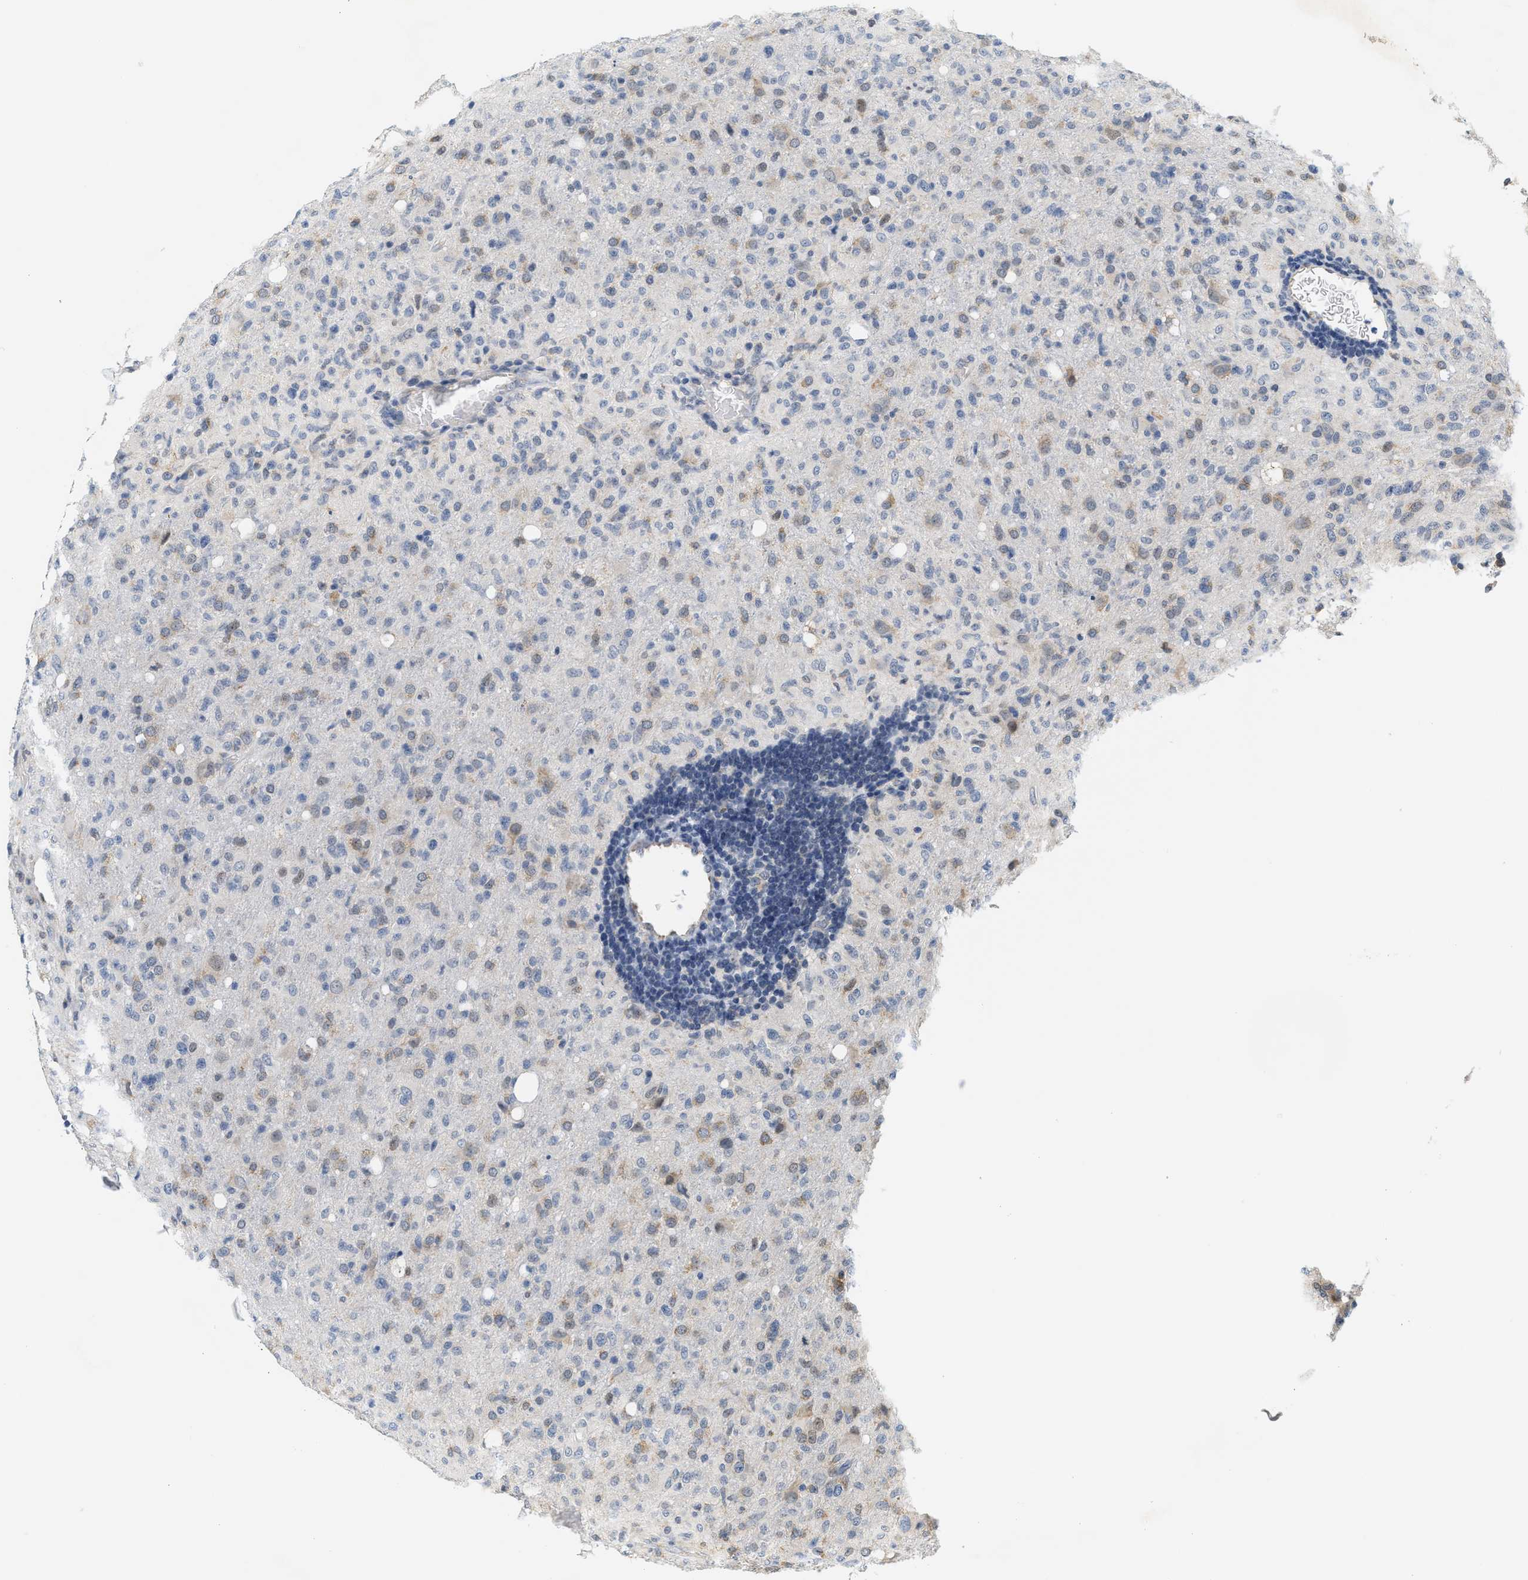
{"staining": {"intensity": "weak", "quantity": "<25%", "location": "cytoplasmic/membranous"}, "tissue": "glioma", "cell_type": "Tumor cells", "image_type": "cancer", "snomed": [{"axis": "morphology", "description": "Glioma, malignant, High grade"}, {"axis": "topography", "description": "Brain"}], "caption": "This is a histopathology image of immunohistochemistry (IHC) staining of glioma, which shows no expression in tumor cells. (Stains: DAB (3,3'-diaminobenzidine) immunohistochemistry with hematoxylin counter stain, Microscopy: brightfield microscopy at high magnification).", "gene": "GIGYF1", "patient": {"sex": "female", "age": 57}}